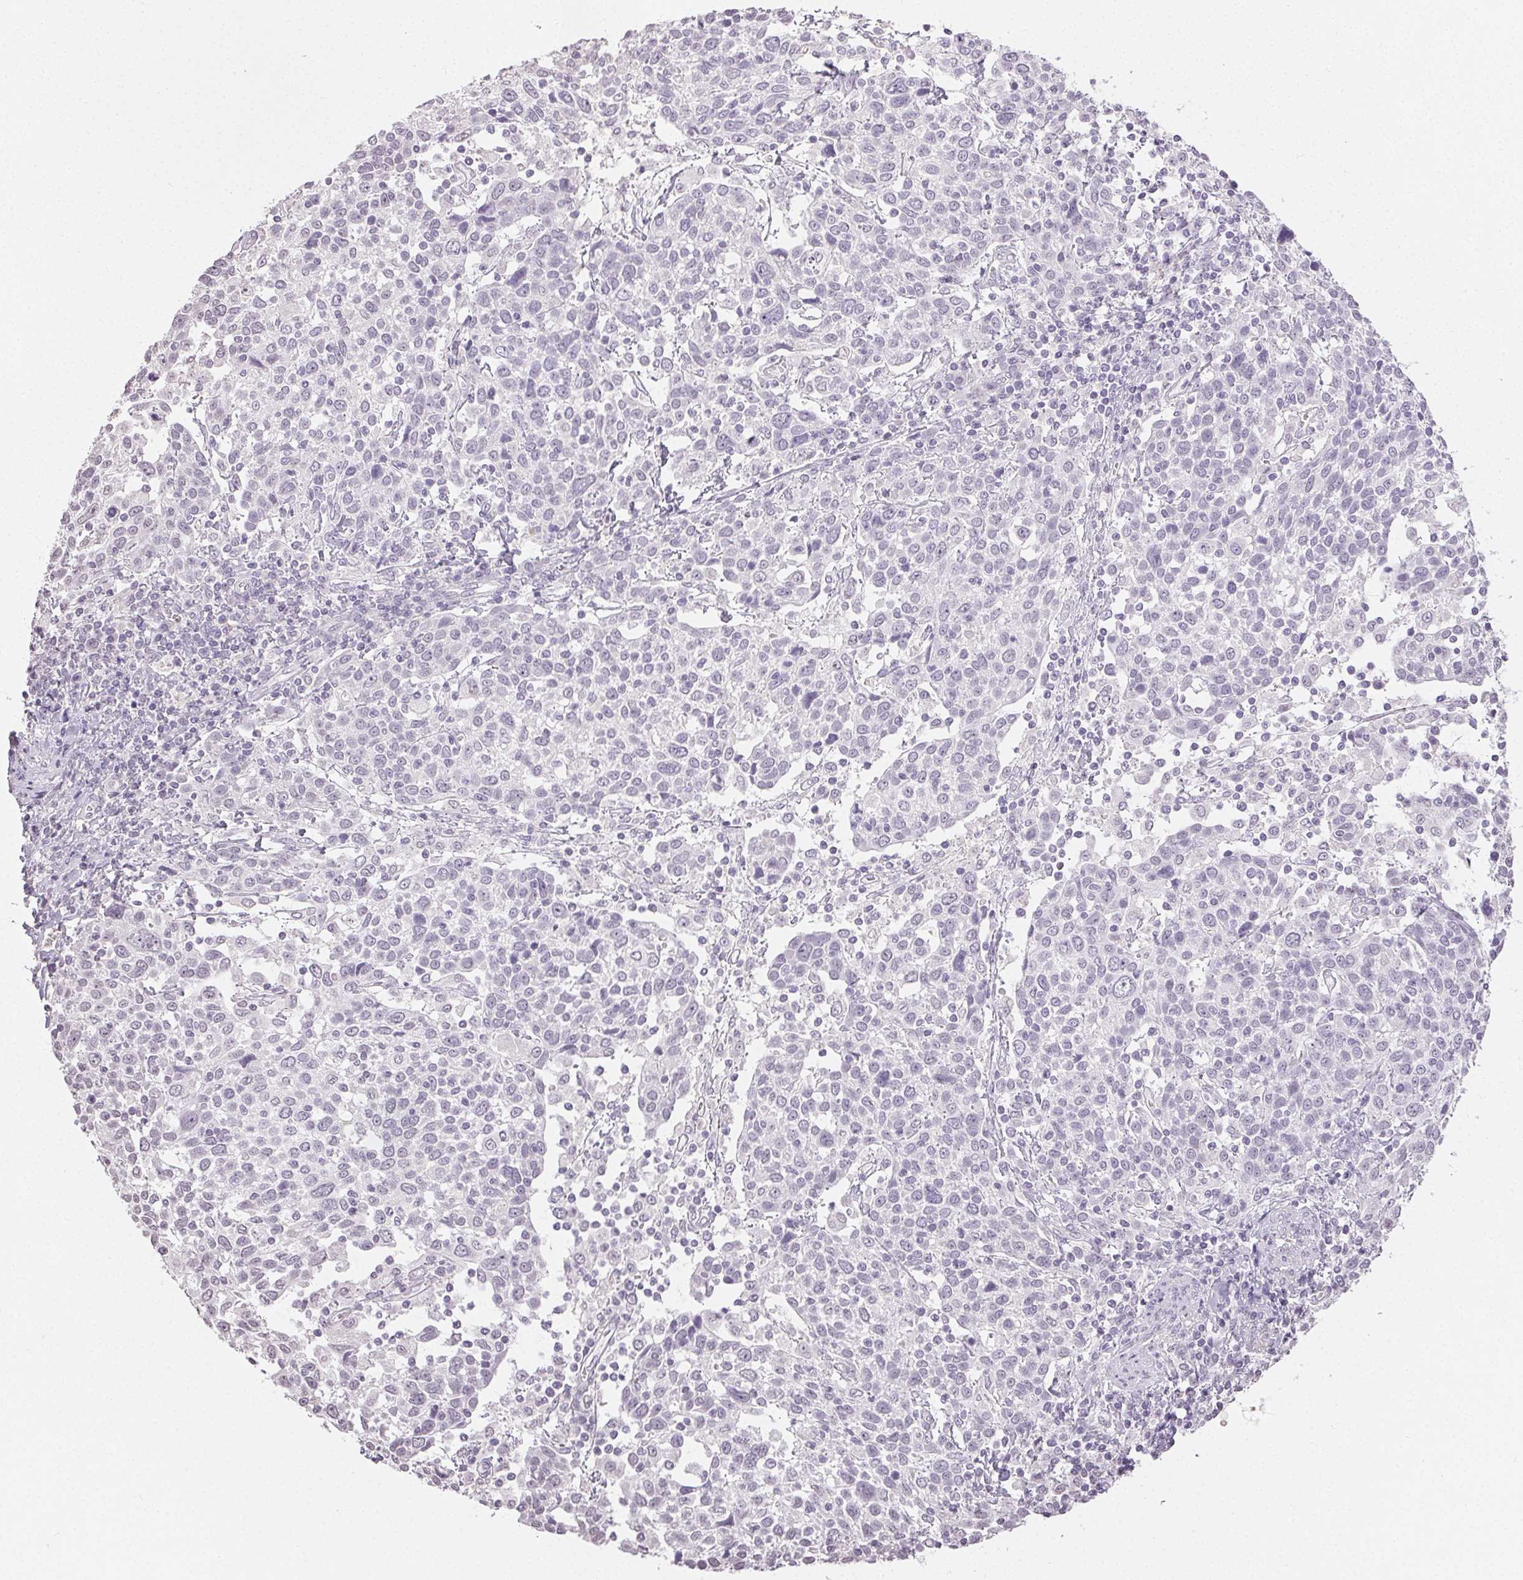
{"staining": {"intensity": "negative", "quantity": "none", "location": "none"}, "tissue": "cervical cancer", "cell_type": "Tumor cells", "image_type": "cancer", "snomed": [{"axis": "morphology", "description": "Squamous cell carcinoma, NOS"}, {"axis": "topography", "description": "Cervix"}], "caption": "The photomicrograph reveals no staining of tumor cells in squamous cell carcinoma (cervical).", "gene": "TMEM174", "patient": {"sex": "female", "age": 61}}